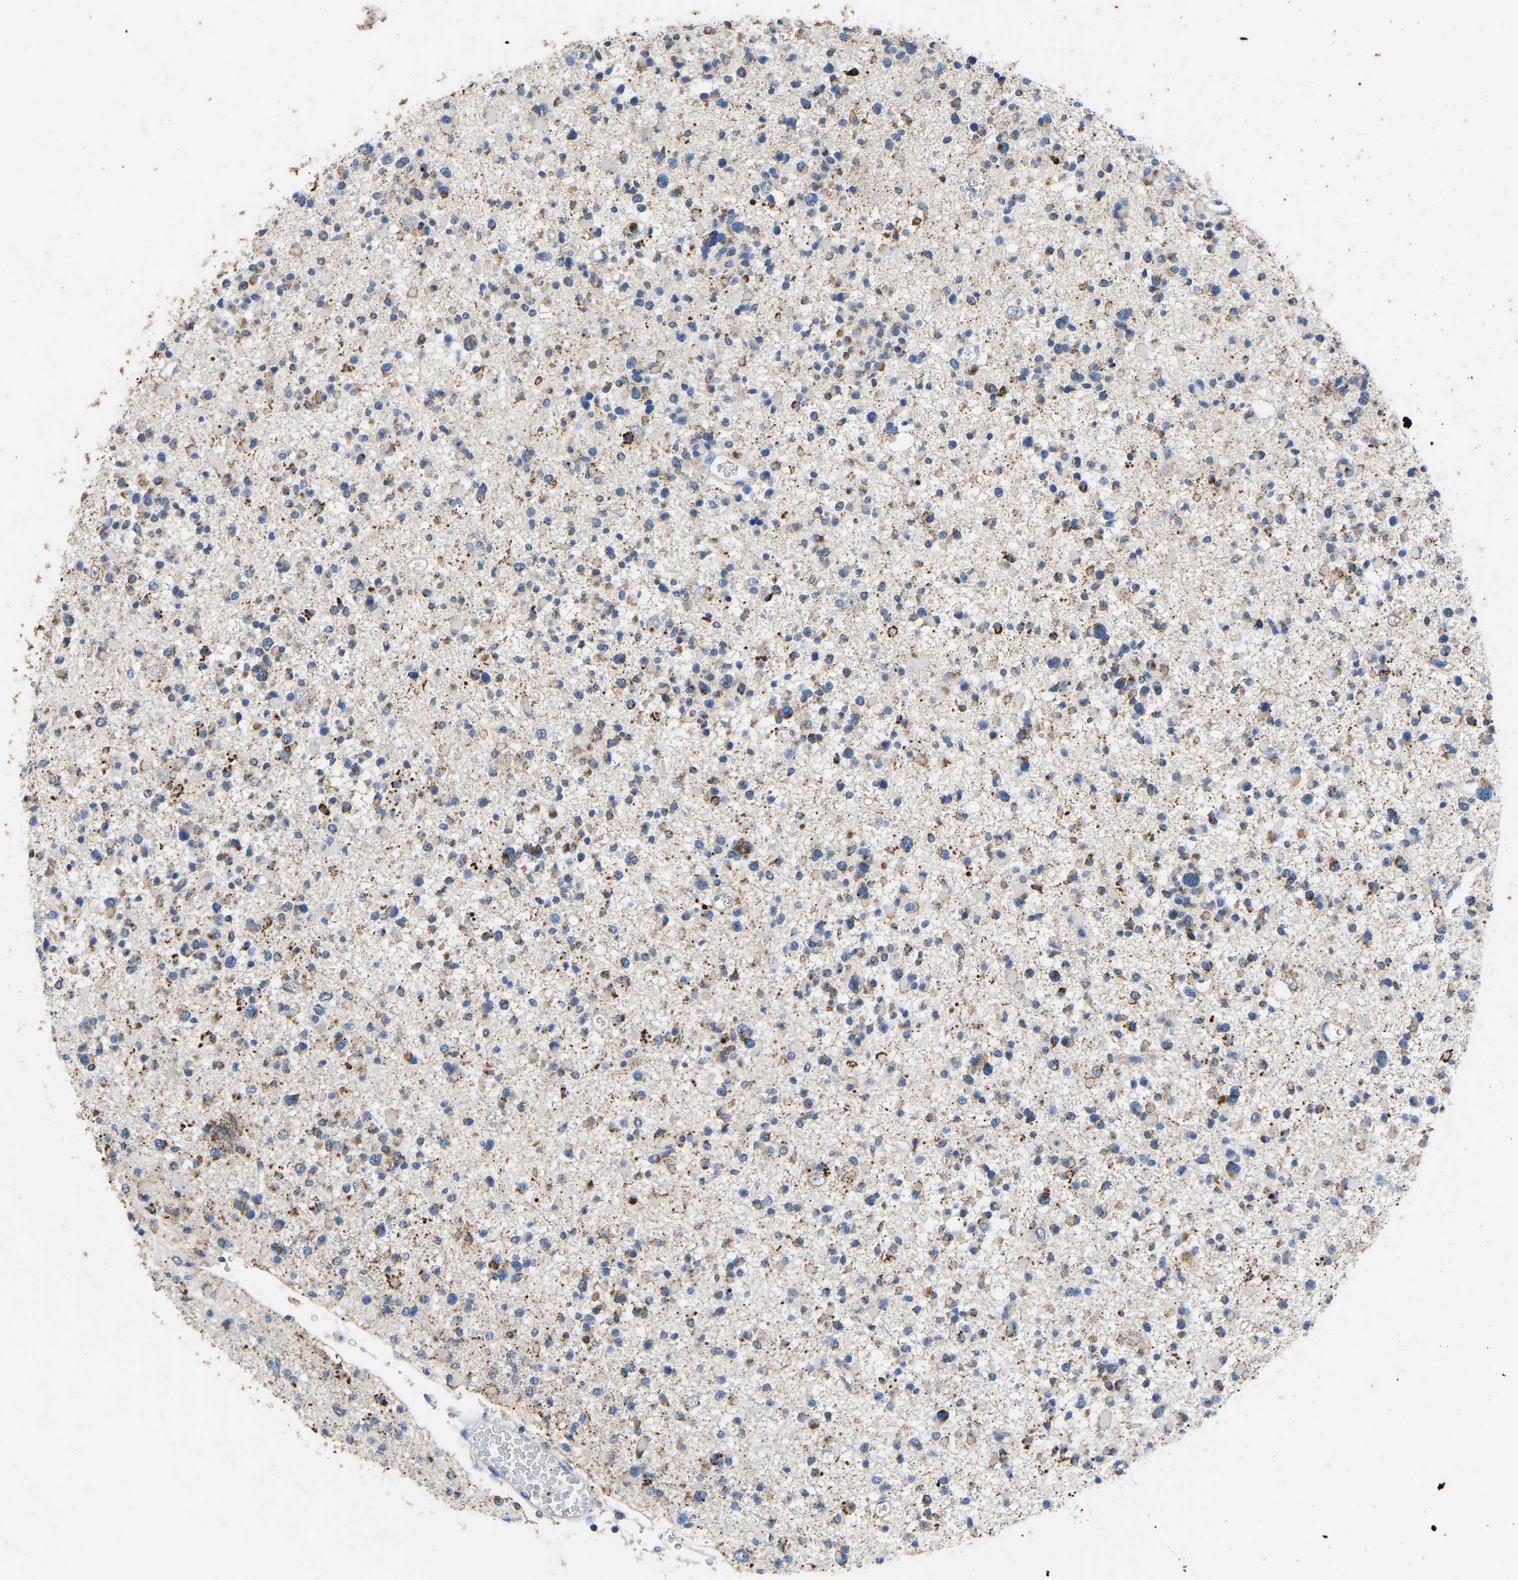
{"staining": {"intensity": "moderate", "quantity": "<25%", "location": "cytoplasmic/membranous"}, "tissue": "glioma", "cell_type": "Tumor cells", "image_type": "cancer", "snomed": [{"axis": "morphology", "description": "Glioma, malignant, Low grade"}, {"axis": "topography", "description": "Brain"}], "caption": "Immunohistochemical staining of human low-grade glioma (malignant) reveals moderate cytoplasmic/membranous protein expression in about <25% of tumor cells.", "gene": "ZNF200", "patient": {"sex": "female", "age": 22}}